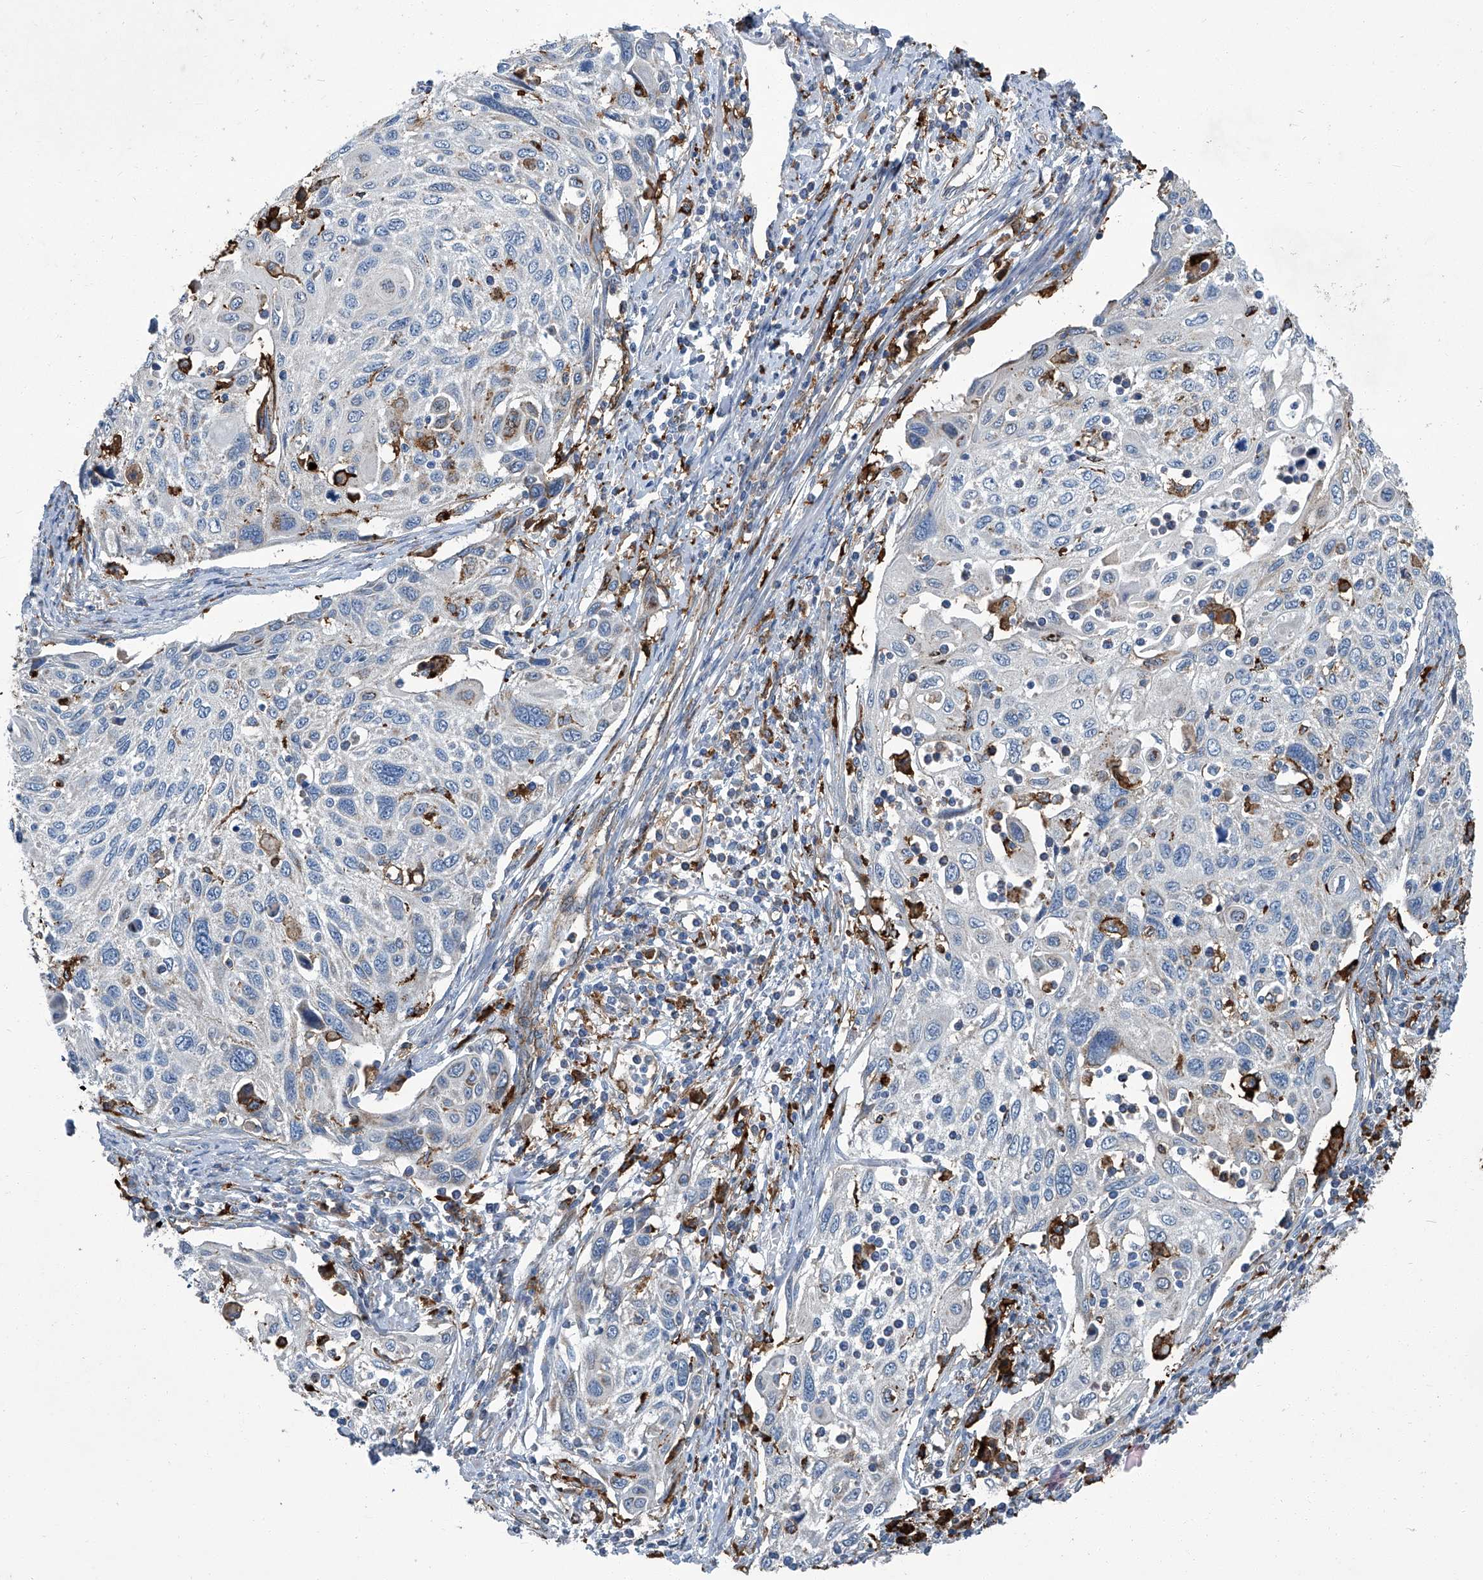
{"staining": {"intensity": "negative", "quantity": "none", "location": "none"}, "tissue": "cervical cancer", "cell_type": "Tumor cells", "image_type": "cancer", "snomed": [{"axis": "morphology", "description": "Squamous cell carcinoma, NOS"}, {"axis": "topography", "description": "Cervix"}], "caption": "IHC photomicrograph of human cervical cancer stained for a protein (brown), which shows no staining in tumor cells. (DAB IHC, high magnification).", "gene": "FAM167A", "patient": {"sex": "female", "age": 70}}